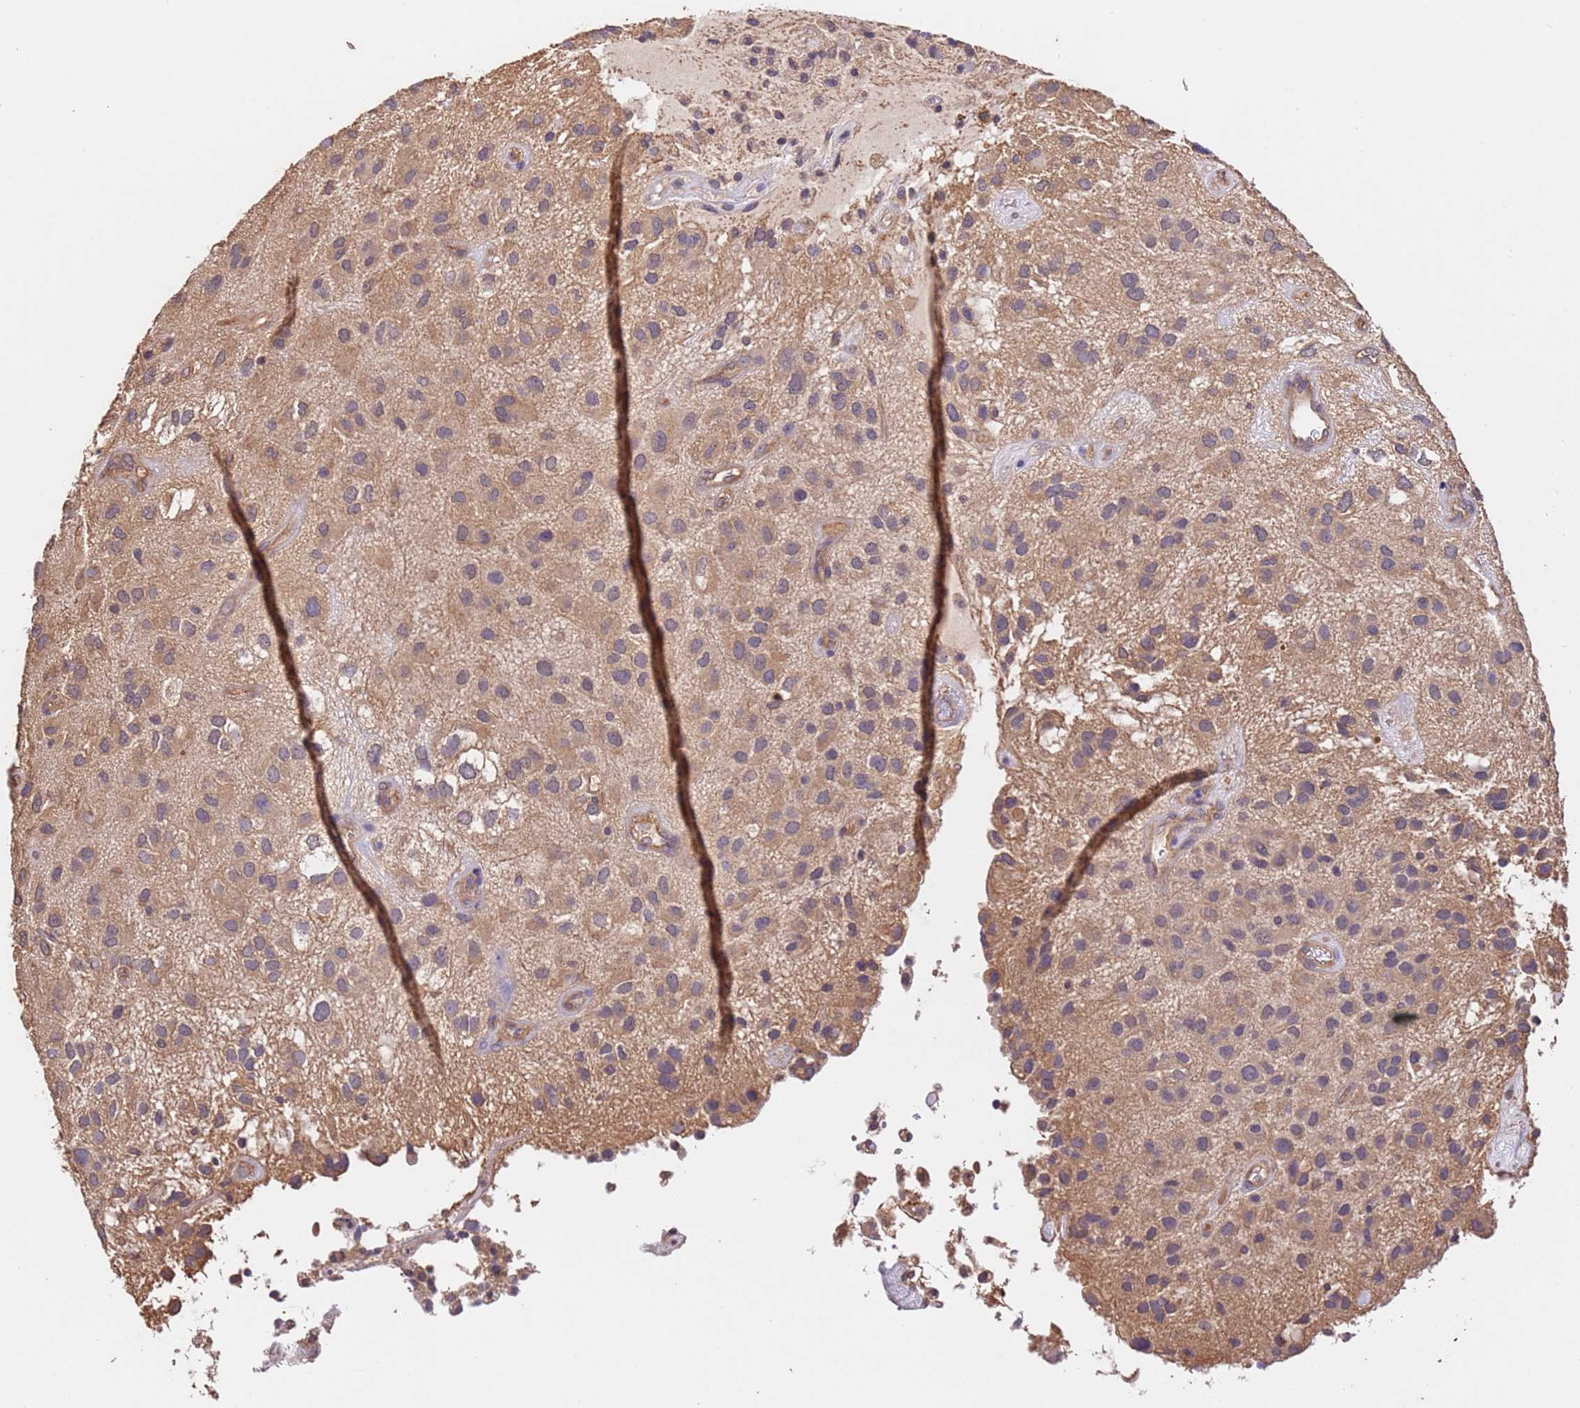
{"staining": {"intensity": "weak", "quantity": ">75%", "location": "cytoplasmic/membranous"}, "tissue": "glioma", "cell_type": "Tumor cells", "image_type": "cancer", "snomed": [{"axis": "morphology", "description": "Glioma, malignant, Low grade"}, {"axis": "topography", "description": "Brain"}], "caption": "Immunohistochemistry (IHC) photomicrograph of neoplastic tissue: glioma stained using IHC reveals low levels of weak protein expression localized specifically in the cytoplasmic/membranous of tumor cells, appearing as a cytoplasmic/membranous brown color.", "gene": "MTX3", "patient": {"sex": "male", "age": 66}}